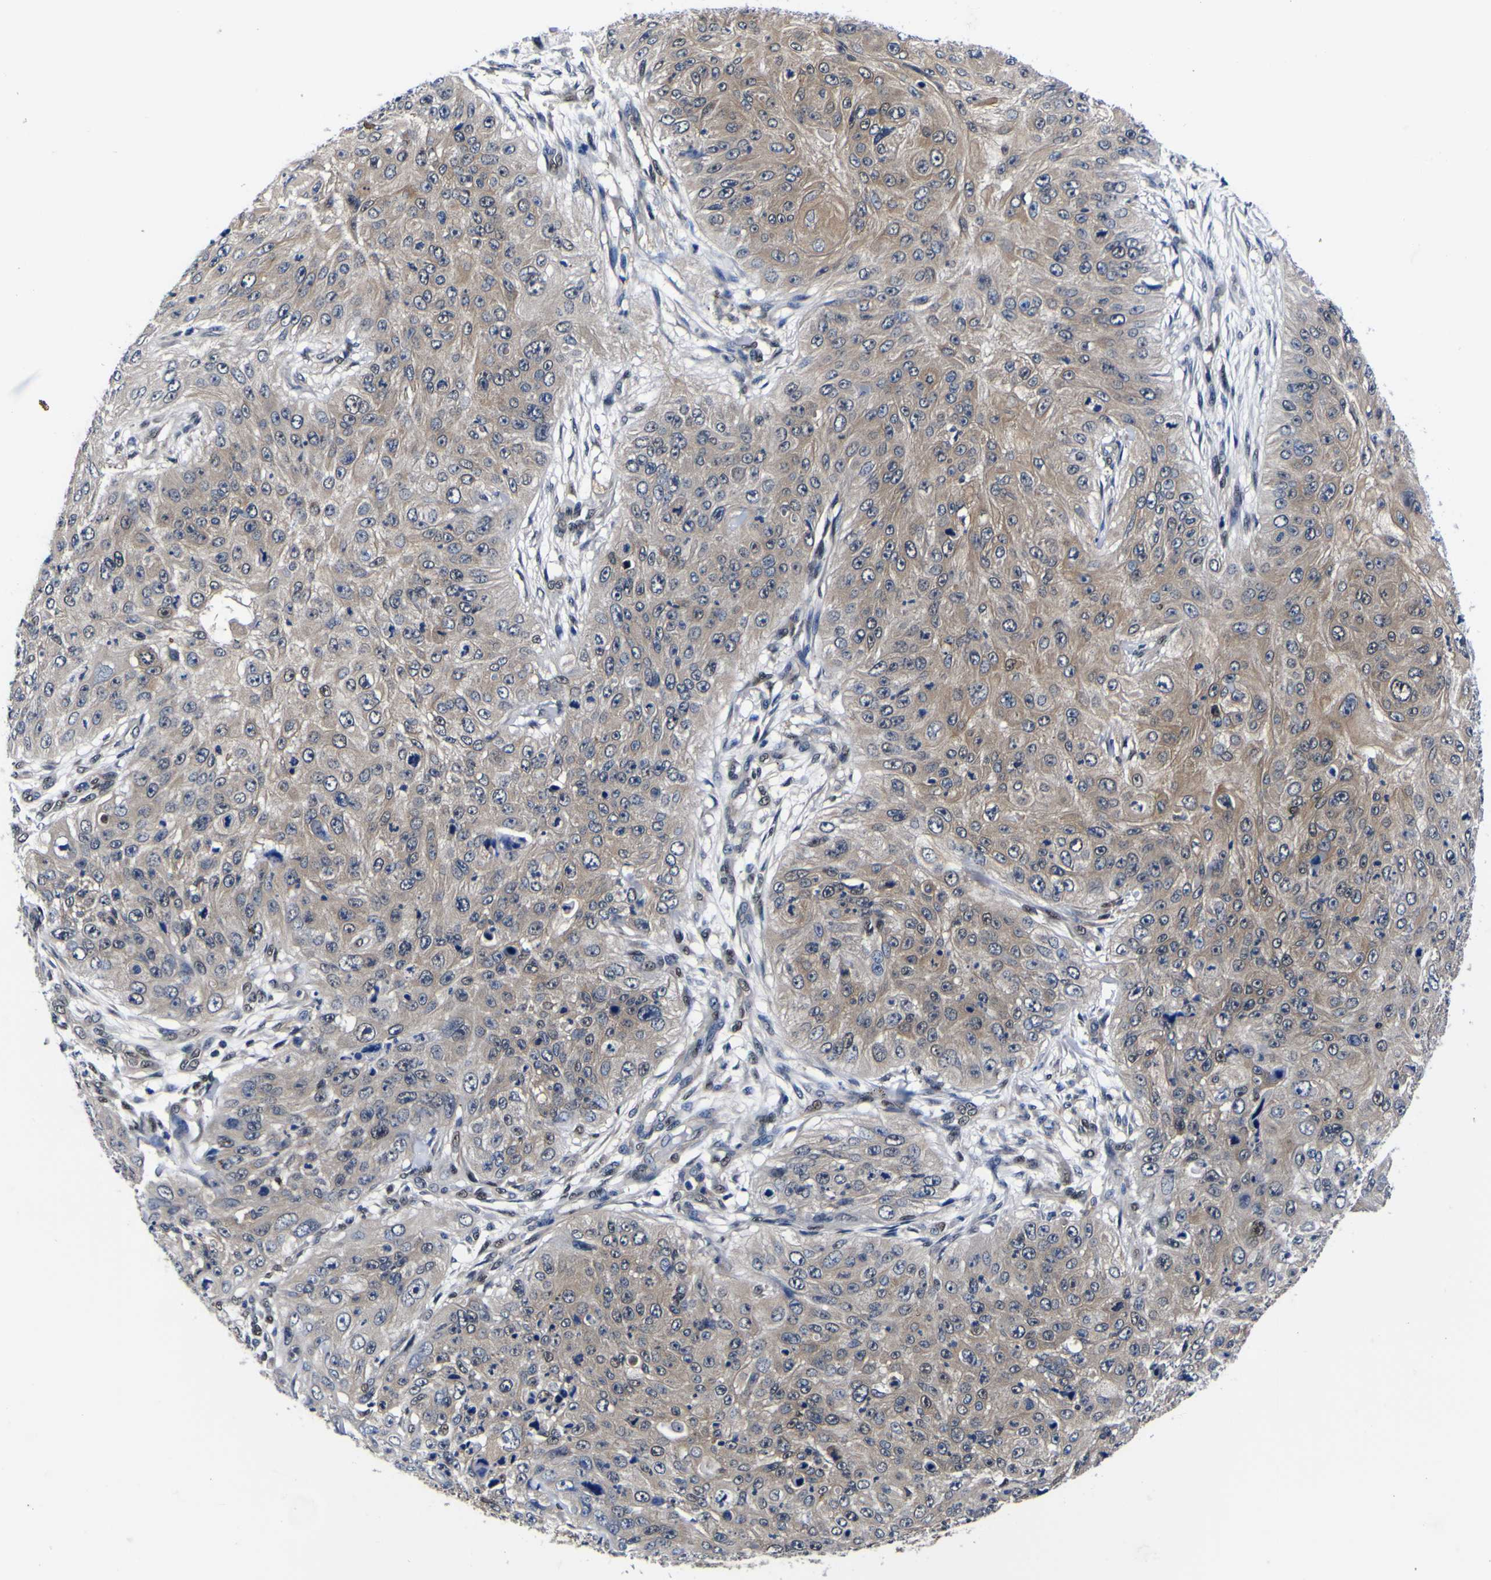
{"staining": {"intensity": "weak", "quantity": ">75%", "location": "cytoplasmic/membranous"}, "tissue": "skin cancer", "cell_type": "Tumor cells", "image_type": "cancer", "snomed": [{"axis": "morphology", "description": "Squamous cell carcinoma, NOS"}, {"axis": "topography", "description": "Skin"}], "caption": "Protein expression analysis of skin squamous cell carcinoma demonstrates weak cytoplasmic/membranous staining in approximately >75% of tumor cells. The staining was performed using DAB (3,3'-diaminobenzidine), with brown indicating positive protein expression. Nuclei are stained blue with hematoxylin.", "gene": "FAM110B", "patient": {"sex": "female", "age": 80}}